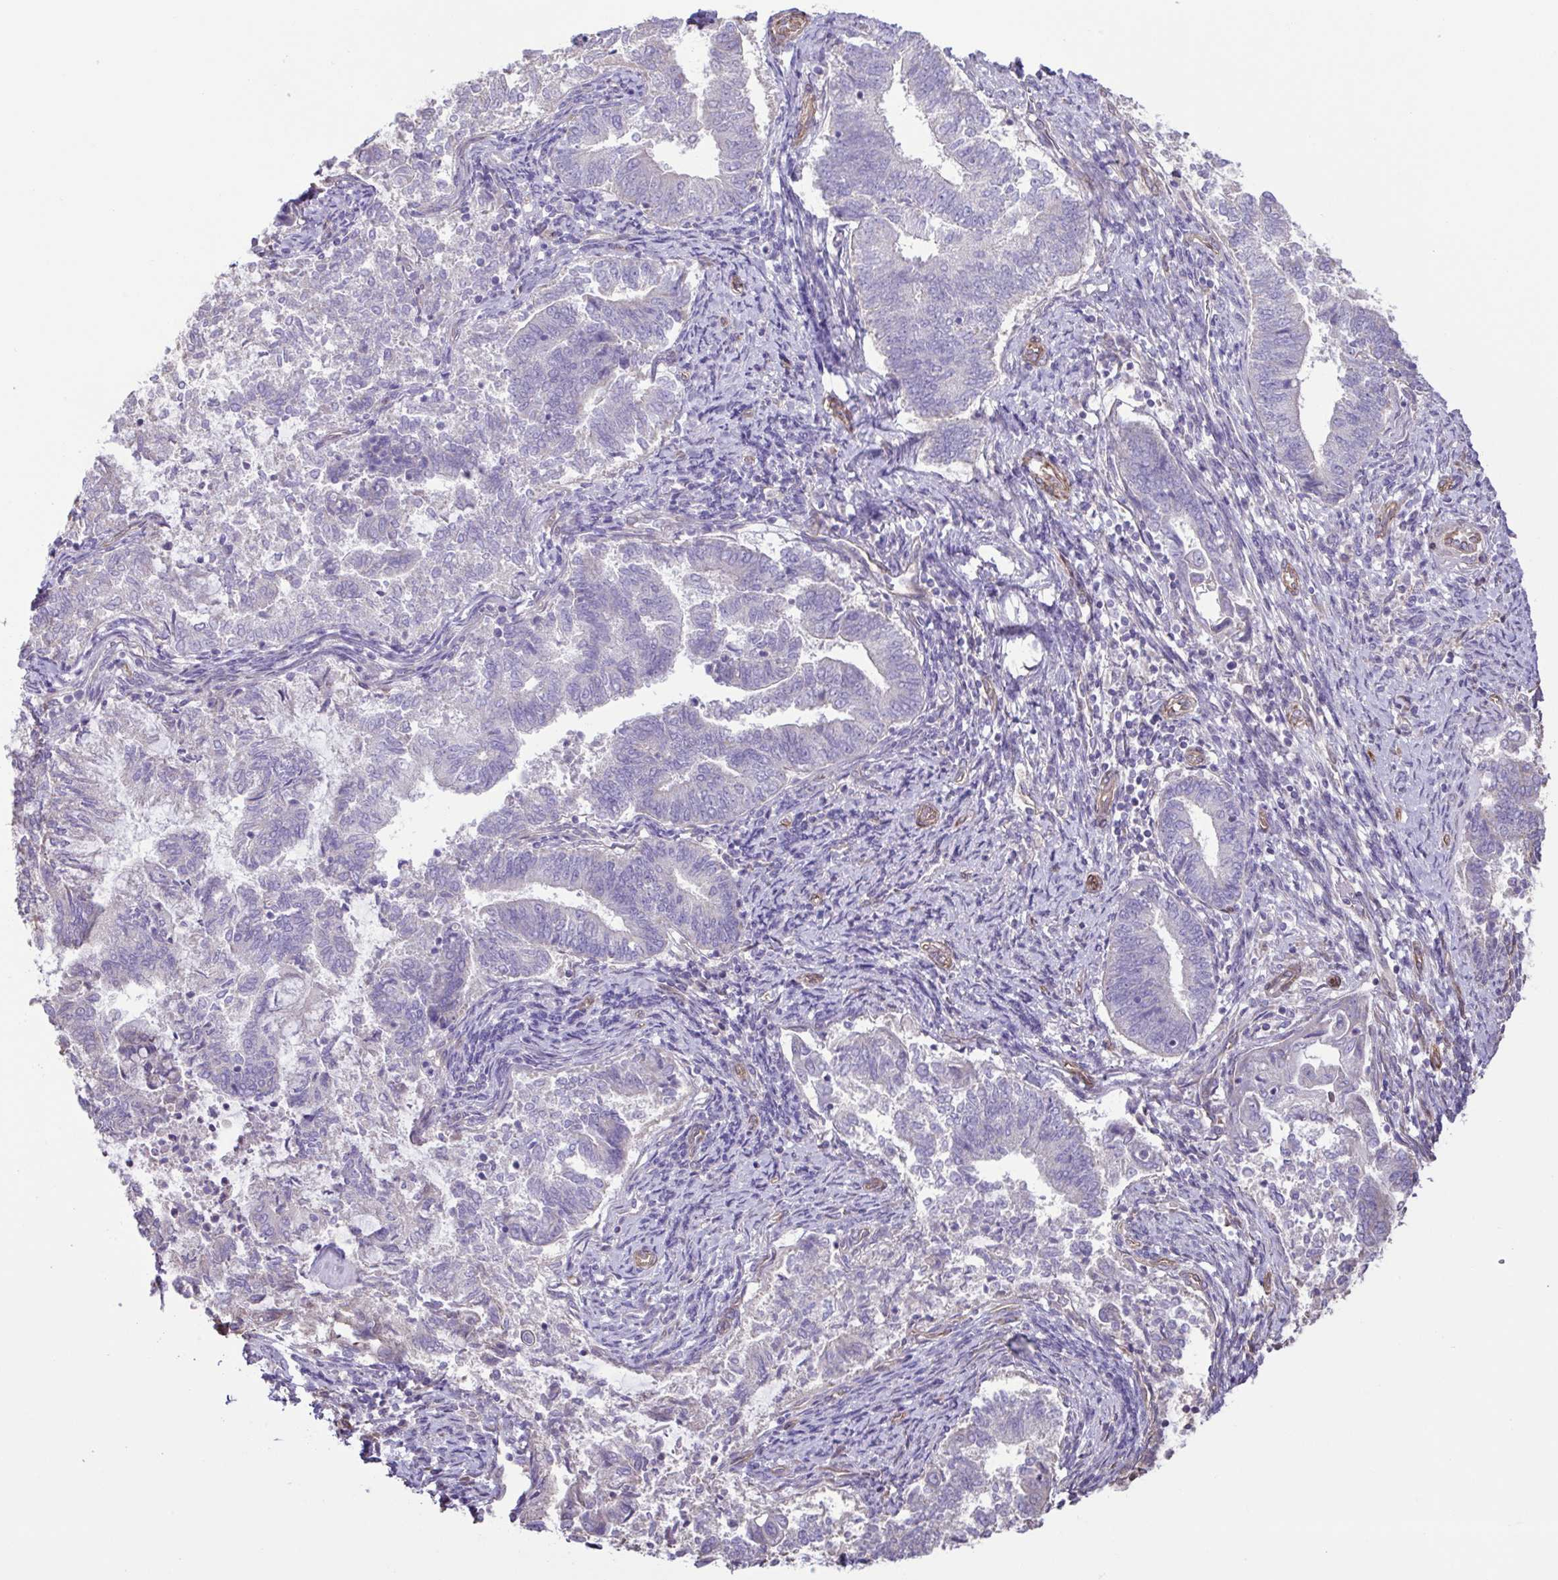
{"staining": {"intensity": "negative", "quantity": "none", "location": "none"}, "tissue": "endometrial cancer", "cell_type": "Tumor cells", "image_type": "cancer", "snomed": [{"axis": "morphology", "description": "Adenocarcinoma, NOS"}, {"axis": "topography", "description": "Endometrium"}], "caption": "Immunohistochemistry micrograph of endometrial cancer stained for a protein (brown), which reveals no expression in tumor cells. (DAB IHC with hematoxylin counter stain).", "gene": "FLT1", "patient": {"sex": "female", "age": 65}}